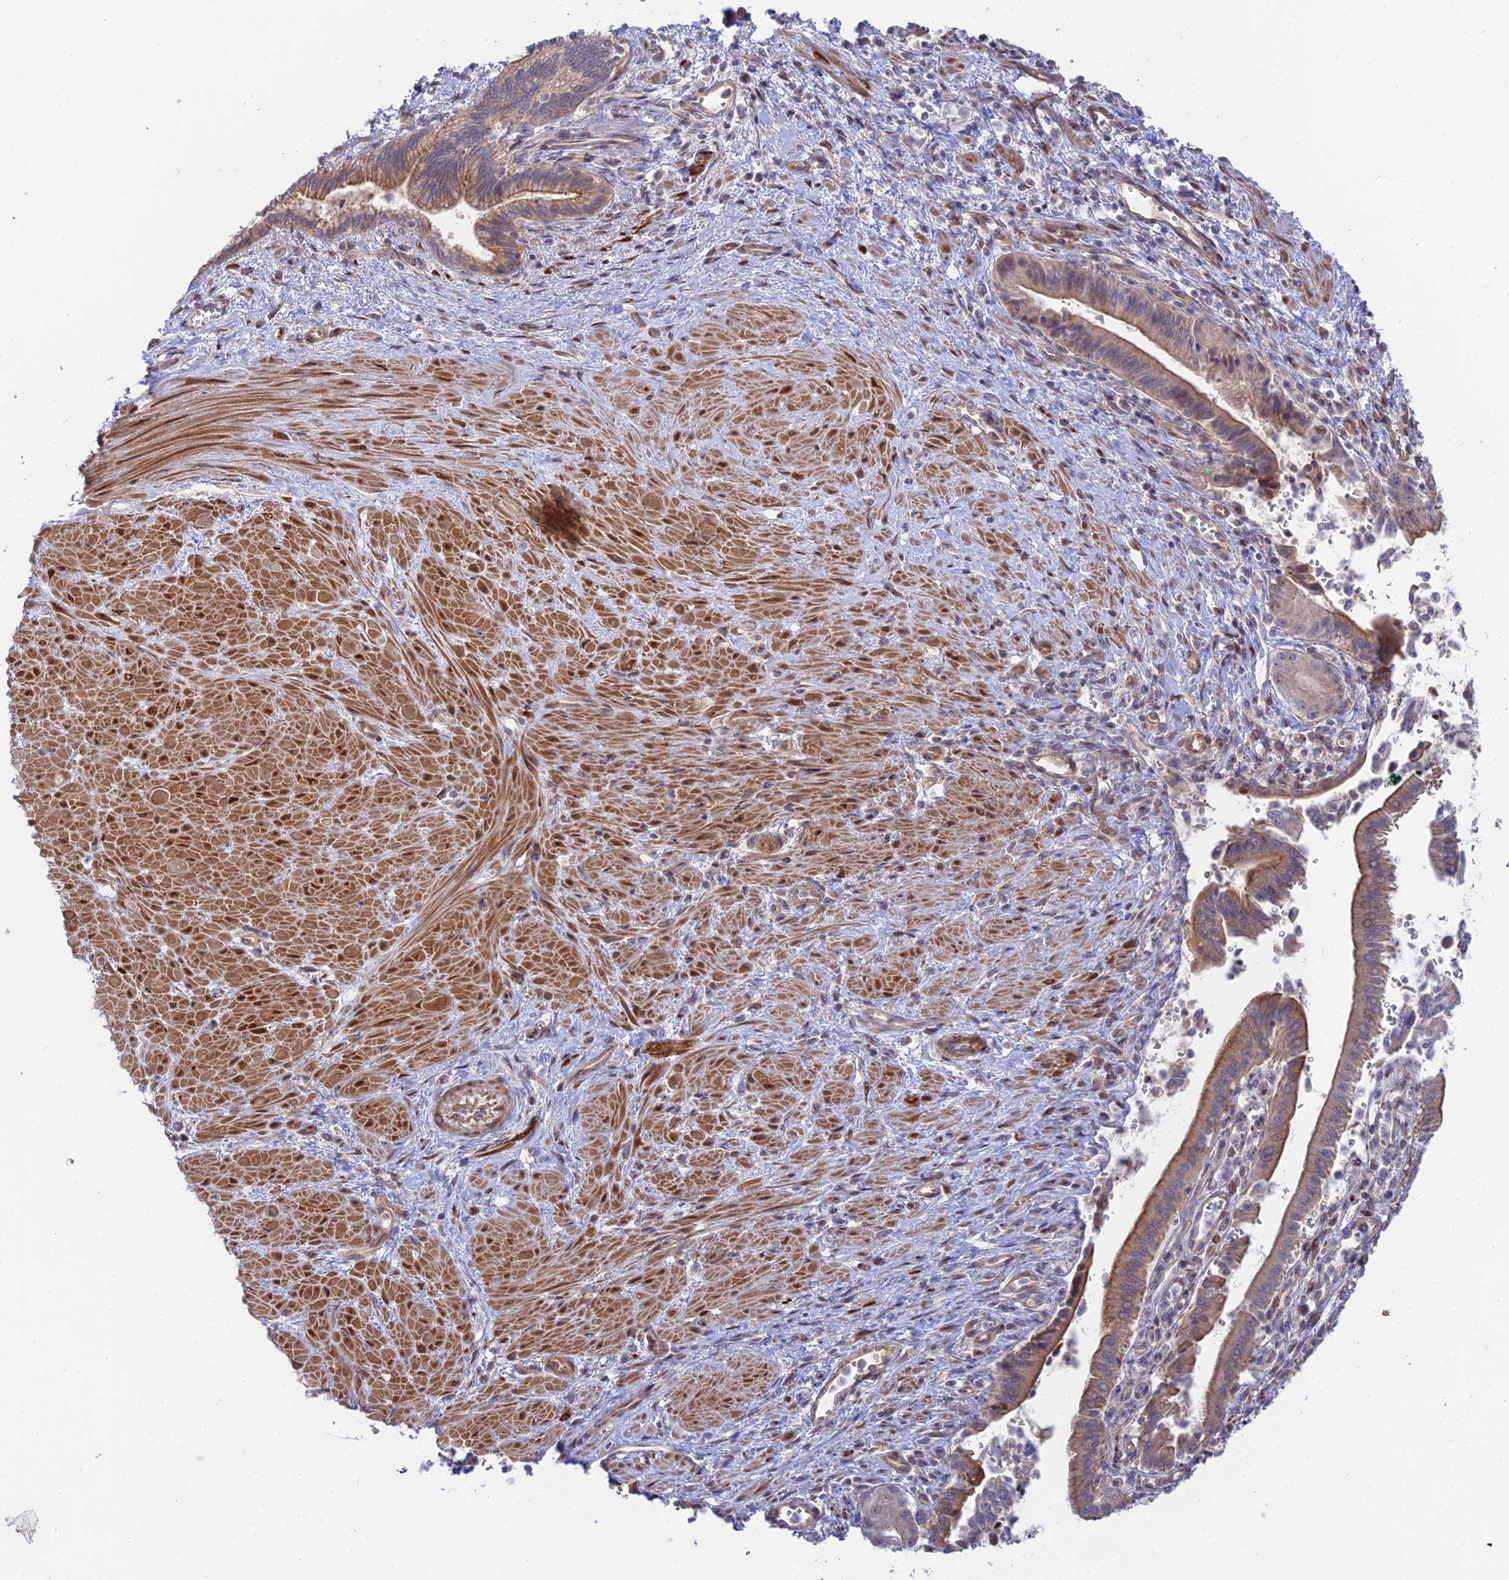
{"staining": {"intensity": "moderate", "quantity": "25%-75%", "location": "cytoplasmic/membranous,nuclear"}, "tissue": "pancreatic cancer", "cell_type": "Tumor cells", "image_type": "cancer", "snomed": [{"axis": "morphology", "description": "Adenocarcinoma, NOS"}, {"axis": "topography", "description": "Pancreas"}], "caption": "Tumor cells reveal medium levels of moderate cytoplasmic/membranous and nuclear expression in approximately 25%-75% of cells in human pancreatic cancer (adenocarcinoma).", "gene": "KCNAB1", "patient": {"sex": "male", "age": 78}}